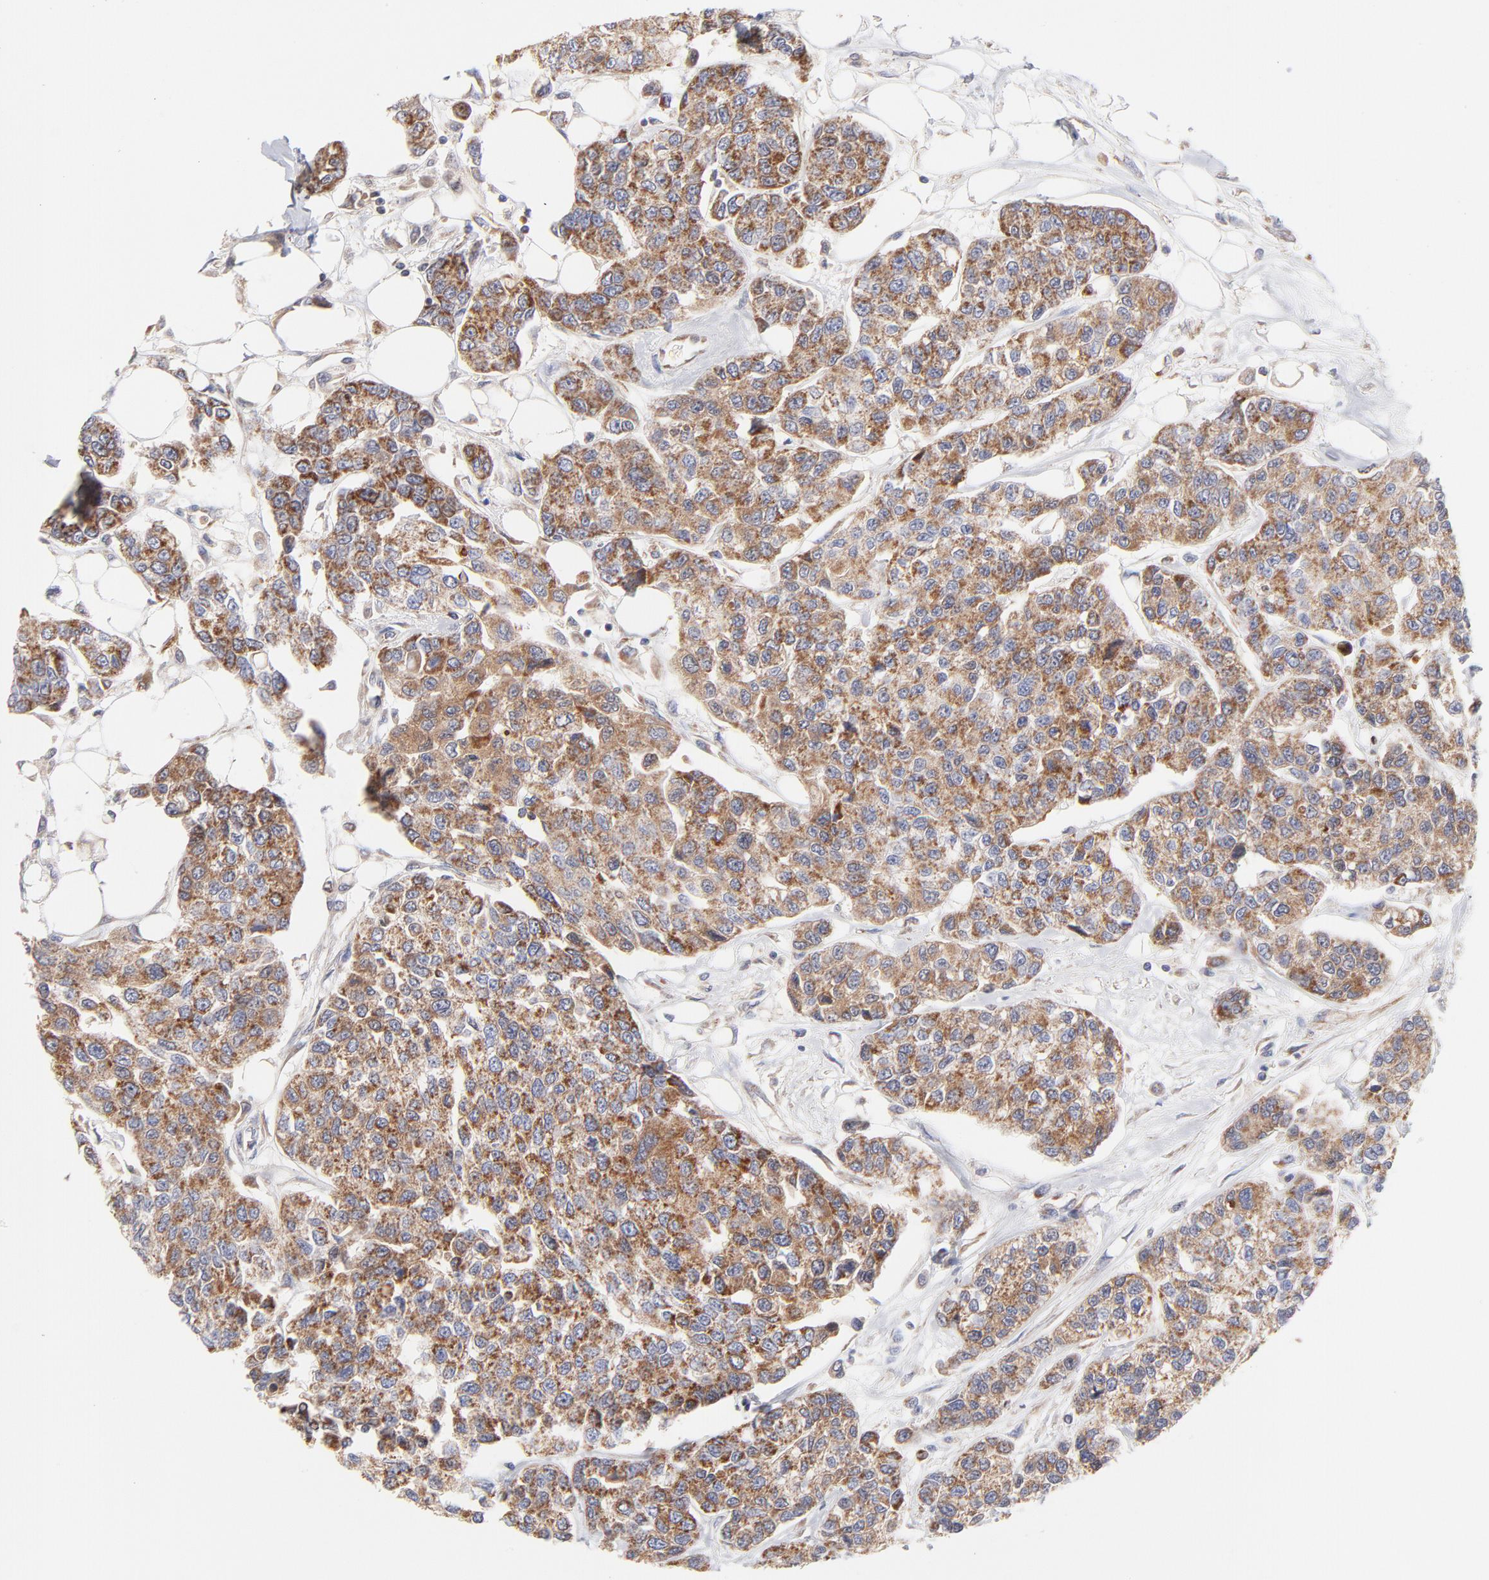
{"staining": {"intensity": "moderate", "quantity": ">75%", "location": "cytoplasmic/membranous"}, "tissue": "breast cancer", "cell_type": "Tumor cells", "image_type": "cancer", "snomed": [{"axis": "morphology", "description": "Duct carcinoma"}, {"axis": "topography", "description": "Breast"}], "caption": "Protein staining of breast infiltrating ductal carcinoma tissue demonstrates moderate cytoplasmic/membranous expression in about >75% of tumor cells.", "gene": "TIMM8A", "patient": {"sex": "female", "age": 51}}